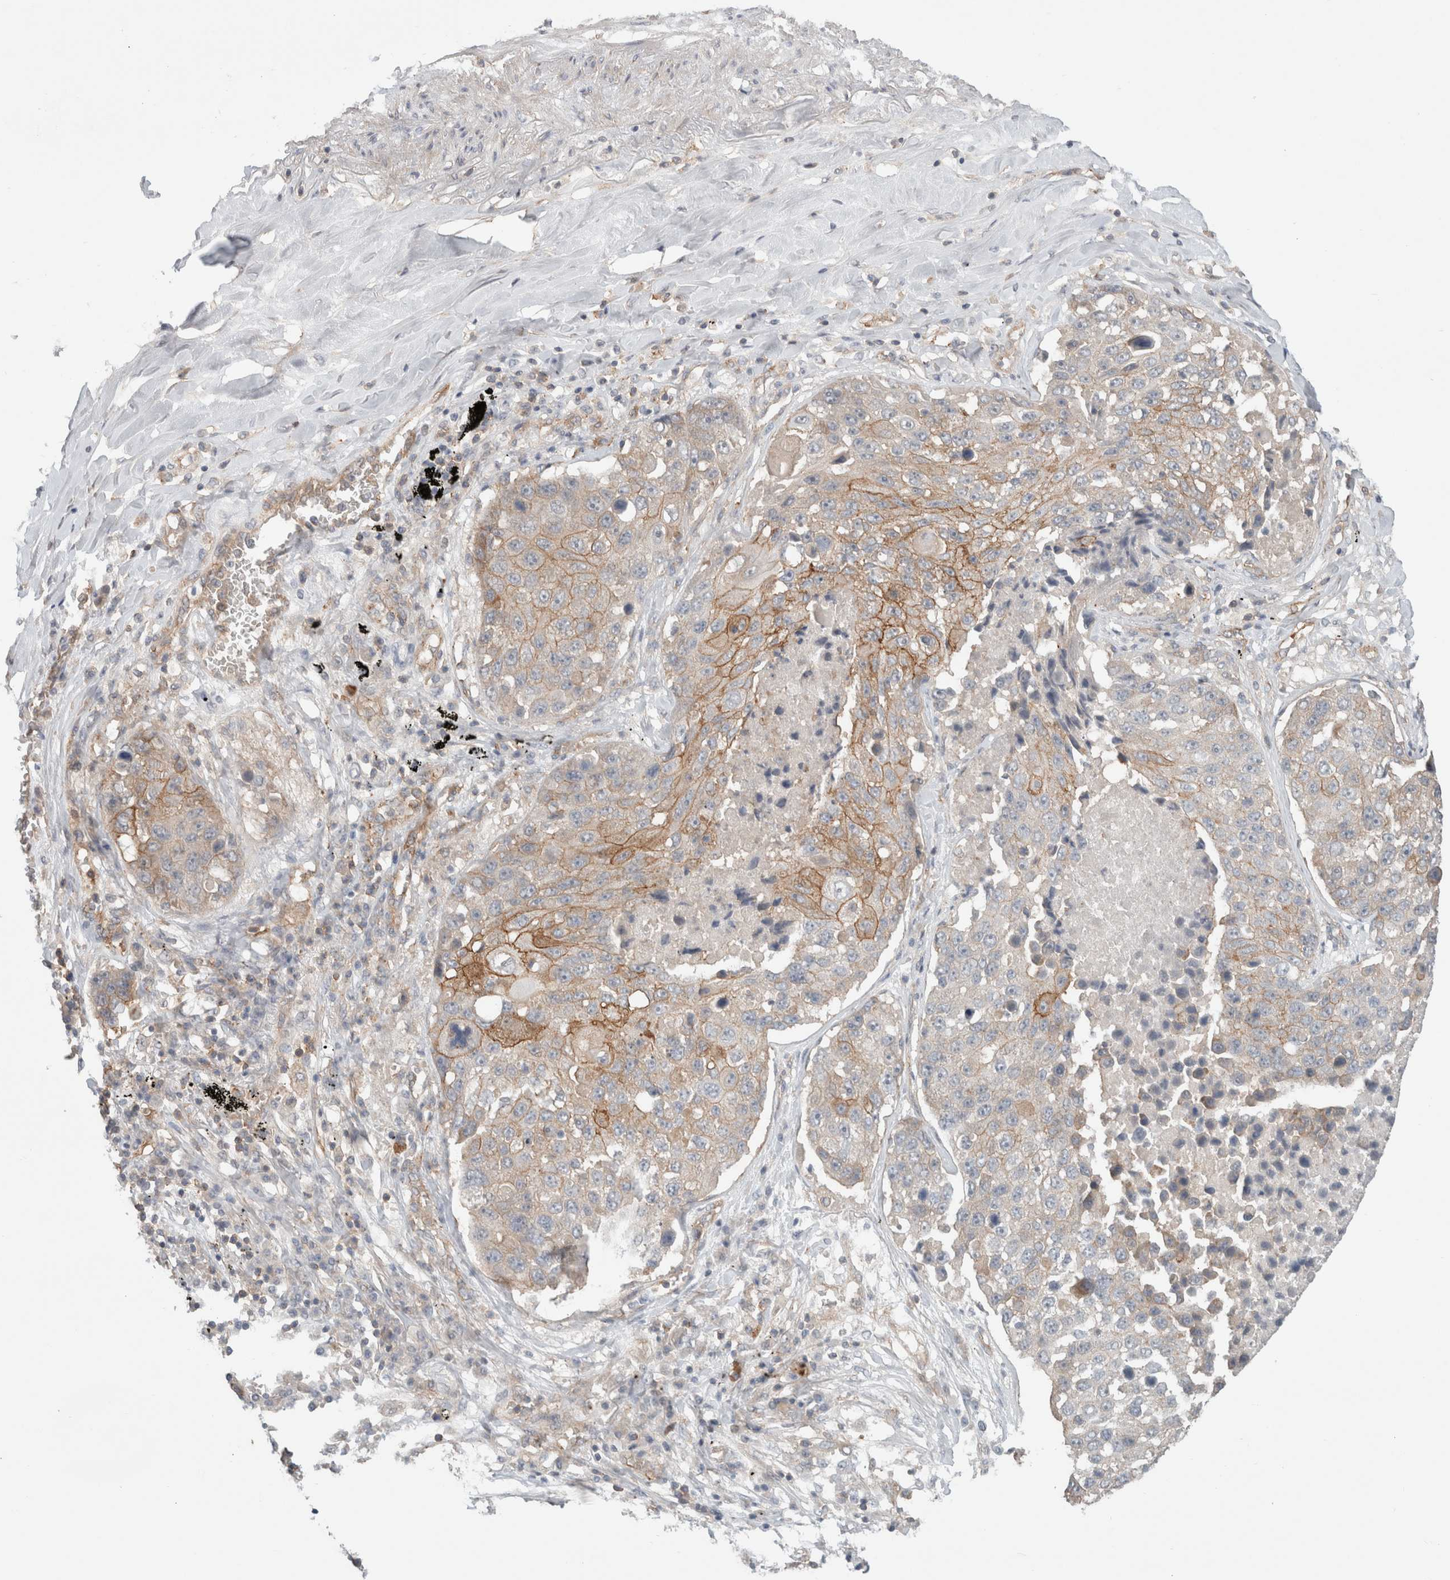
{"staining": {"intensity": "moderate", "quantity": "<25%", "location": "cytoplasmic/membranous"}, "tissue": "lung cancer", "cell_type": "Tumor cells", "image_type": "cancer", "snomed": [{"axis": "morphology", "description": "Squamous cell carcinoma, NOS"}, {"axis": "topography", "description": "Lung"}], "caption": "A photomicrograph showing moderate cytoplasmic/membranous staining in approximately <25% of tumor cells in lung squamous cell carcinoma, as visualized by brown immunohistochemical staining.", "gene": "RASAL2", "patient": {"sex": "male", "age": 61}}